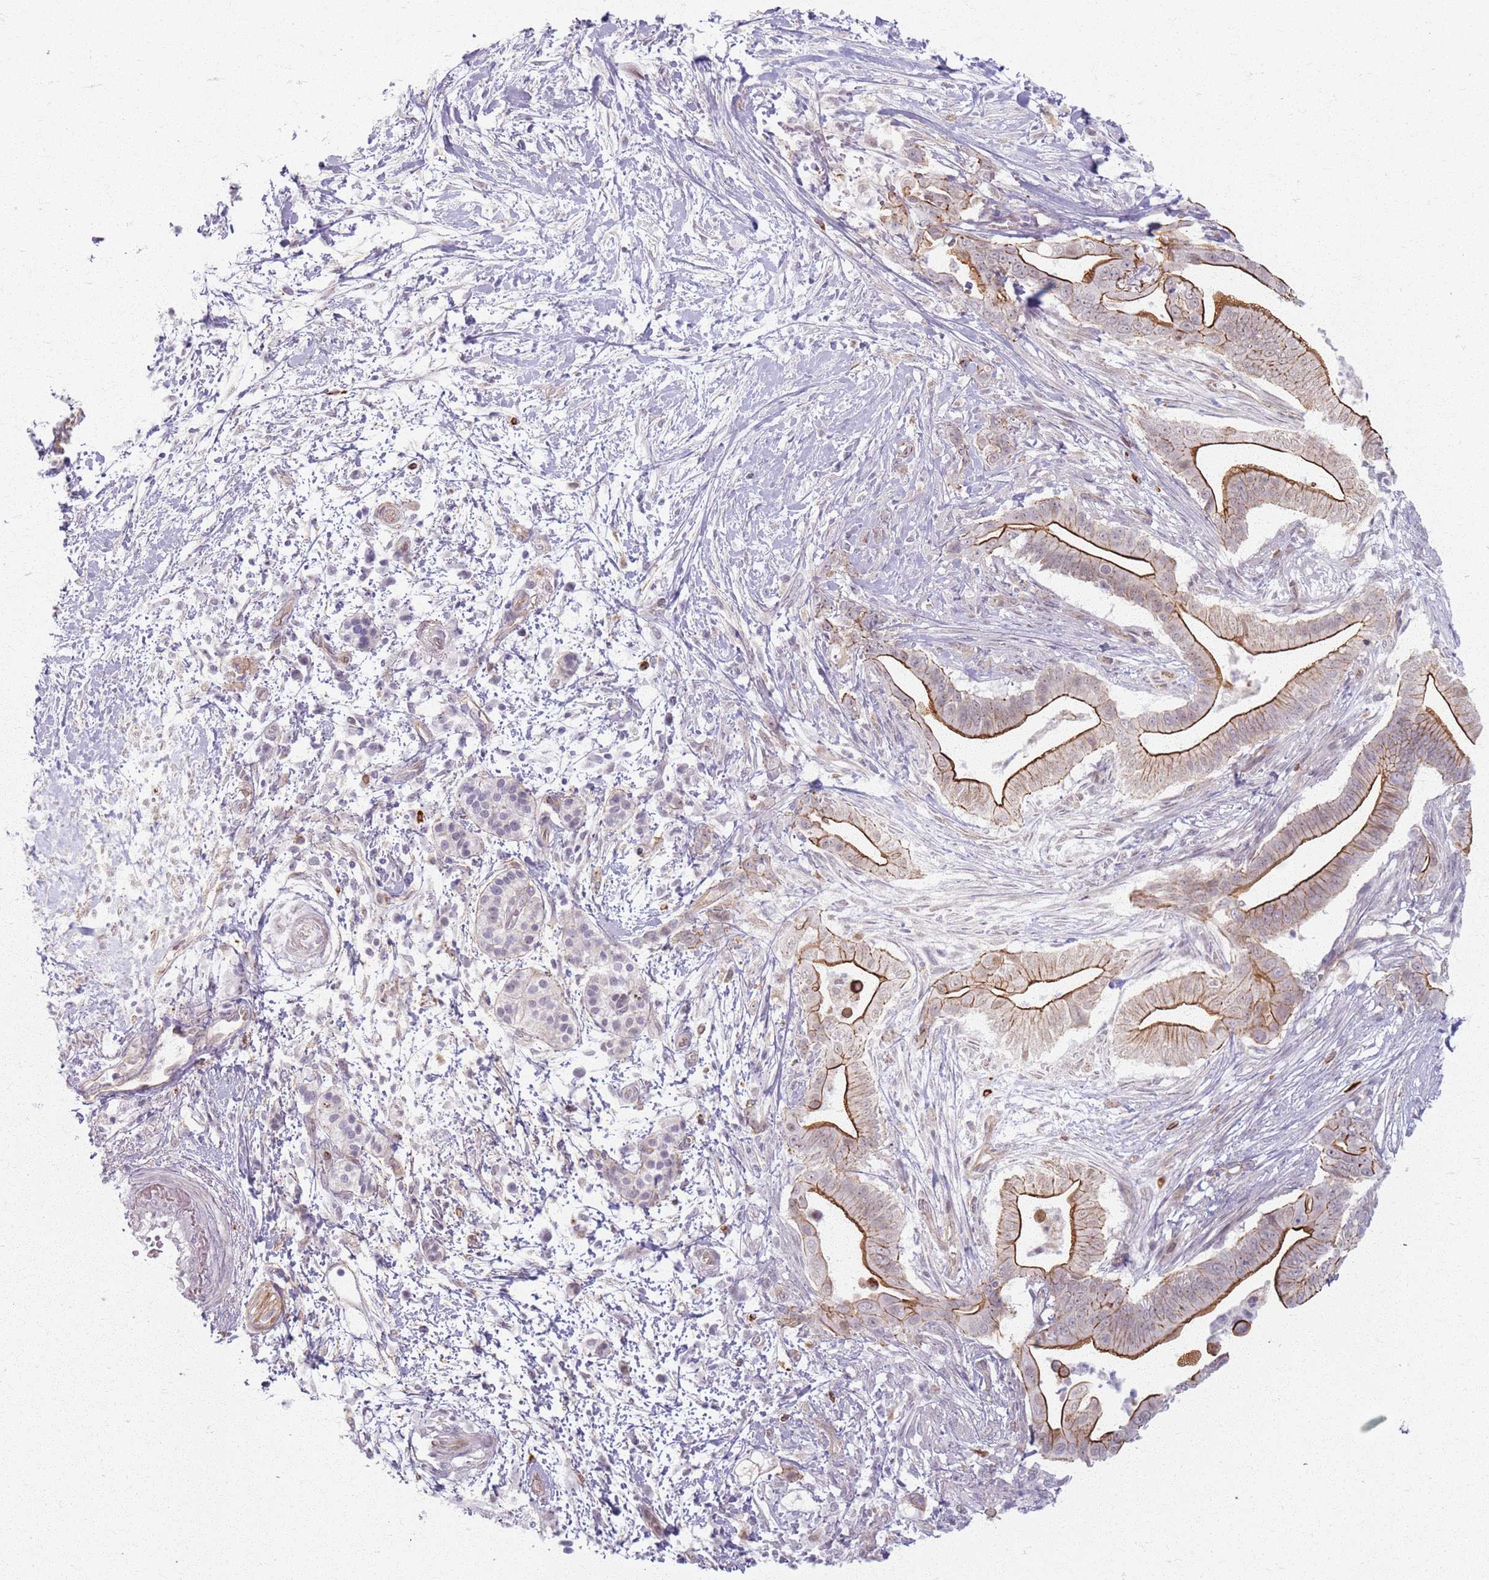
{"staining": {"intensity": "moderate", "quantity": "25%-75%", "location": "cytoplasmic/membranous"}, "tissue": "pancreatic cancer", "cell_type": "Tumor cells", "image_type": "cancer", "snomed": [{"axis": "morphology", "description": "Adenocarcinoma, NOS"}, {"axis": "topography", "description": "Pancreas"}], "caption": "The immunohistochemical stain highlights moderate cytoplasmic/membranous expression in tumor cells of pancreatic adenocarcinoma tissue.", "gene": "KCNA5", "patient": {"sex": "male", "age": 68}}